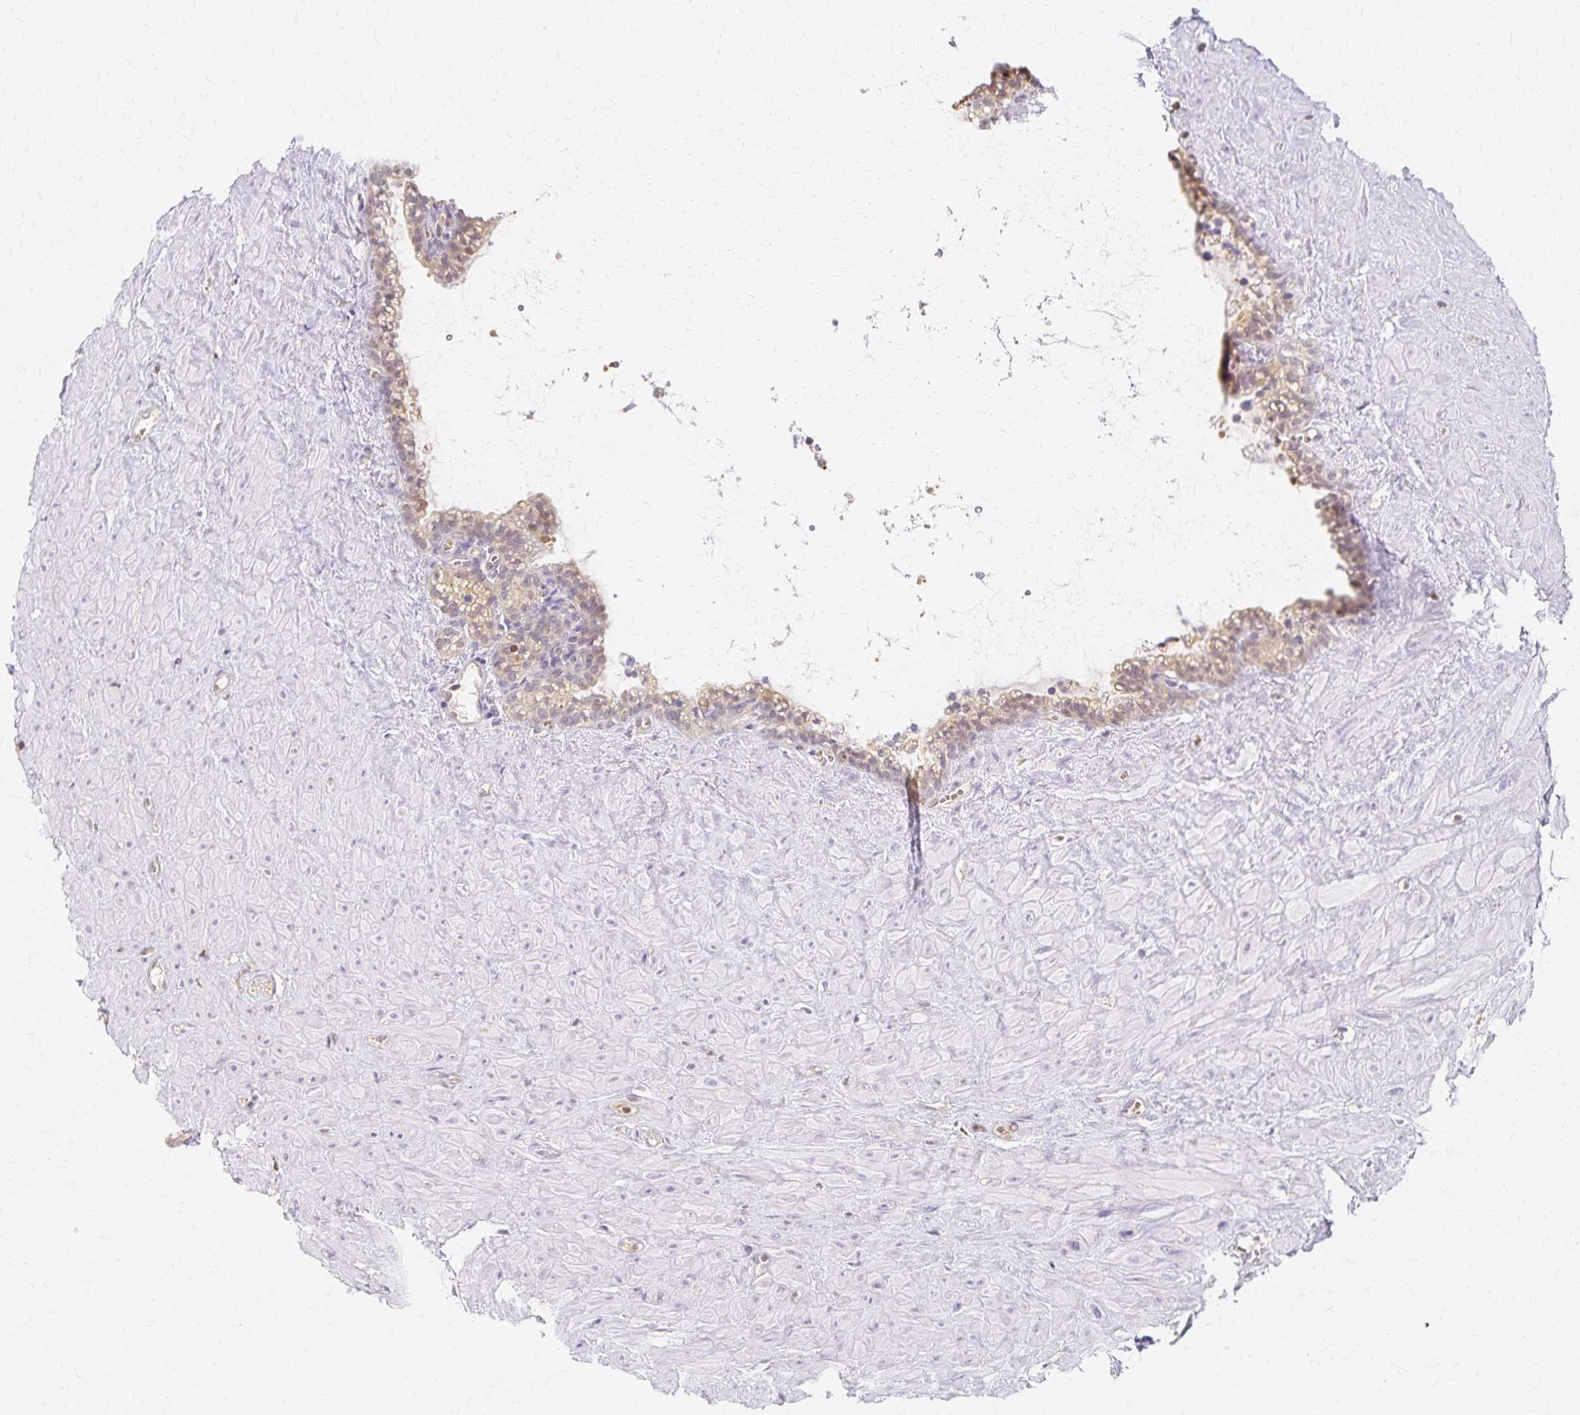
{"staining": {"intensity": "weak", "quantity": "<25%", "location": "cytoplasmic/membranous,nuclear"}, "tissue": "seminal vesicle", "cell_type": "Glandular cells", "image_type": "normal", "snomed": [{"axis": "morphology", "description": "Normal tissue, NOS"}, {"axis": "topography", "description": "Seminal veicle"}], "caption": "The immunohistochemistry image has no significant positivity in glandular cells of seminal vesicle.", "gene": "AZGP1", "patient": {"sex": "male", "age": 76}}